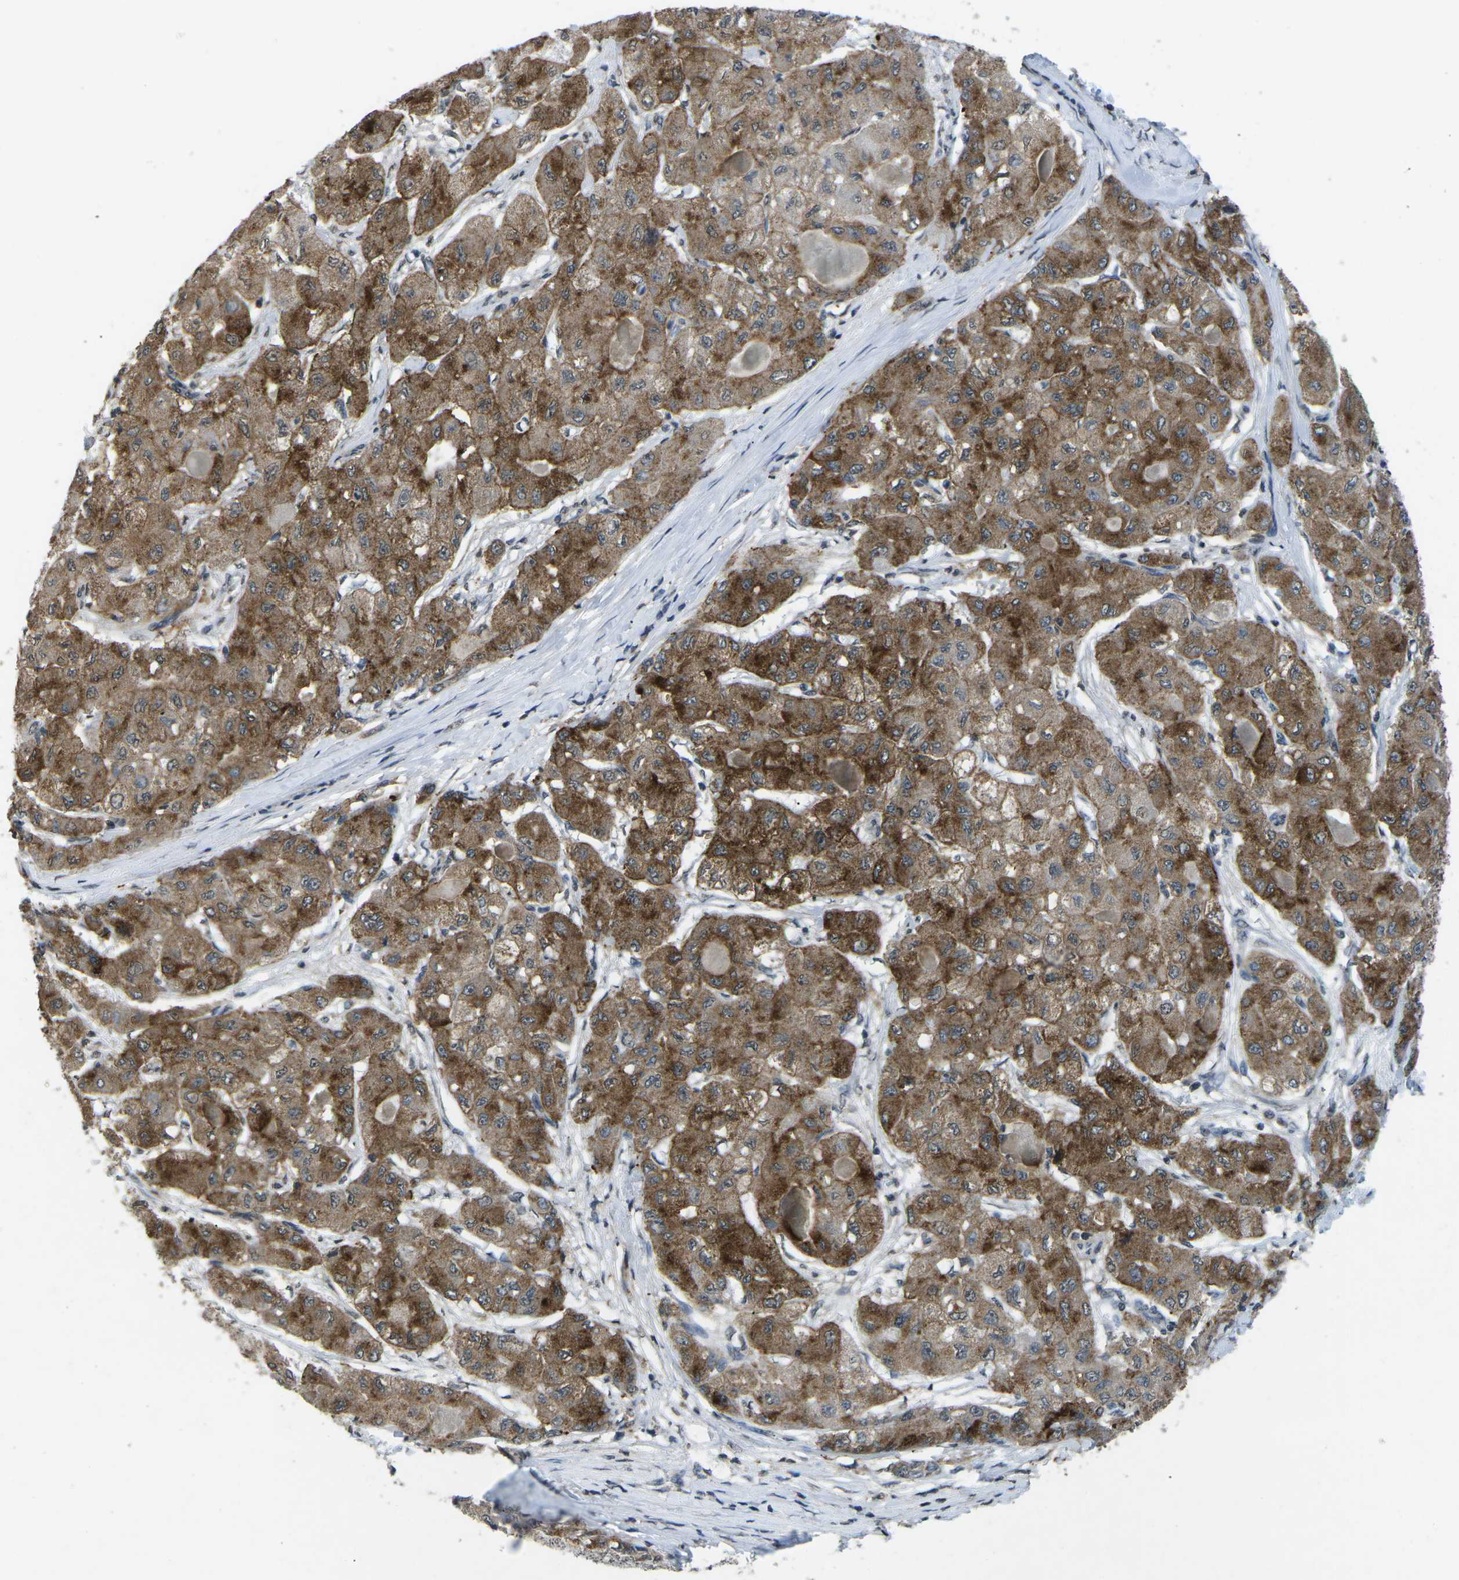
{"staining": {"intensity": "moderate", "quantity": ">75%", "location": "cytoplasmic/membranous"}, "tissue": "liver cancer", "cell_type": "Tumor cells", "image_type": "cancer", "snomed": [{"axis": "morphology", "description": "Carcinoma, Hepatocellular, NOS"}, {"axis": "topography", "description": "Liver"}], "caption": "Immunohistochemistry (IHC) (DAB) staining of liver cancer (hepatocellular carcinoma) reveals moderate cytoplasmic/membranous protein expression in about >75% of tumor cells.", "gene": "TFR2", "patient": {"sex": "male", "age": 80}}